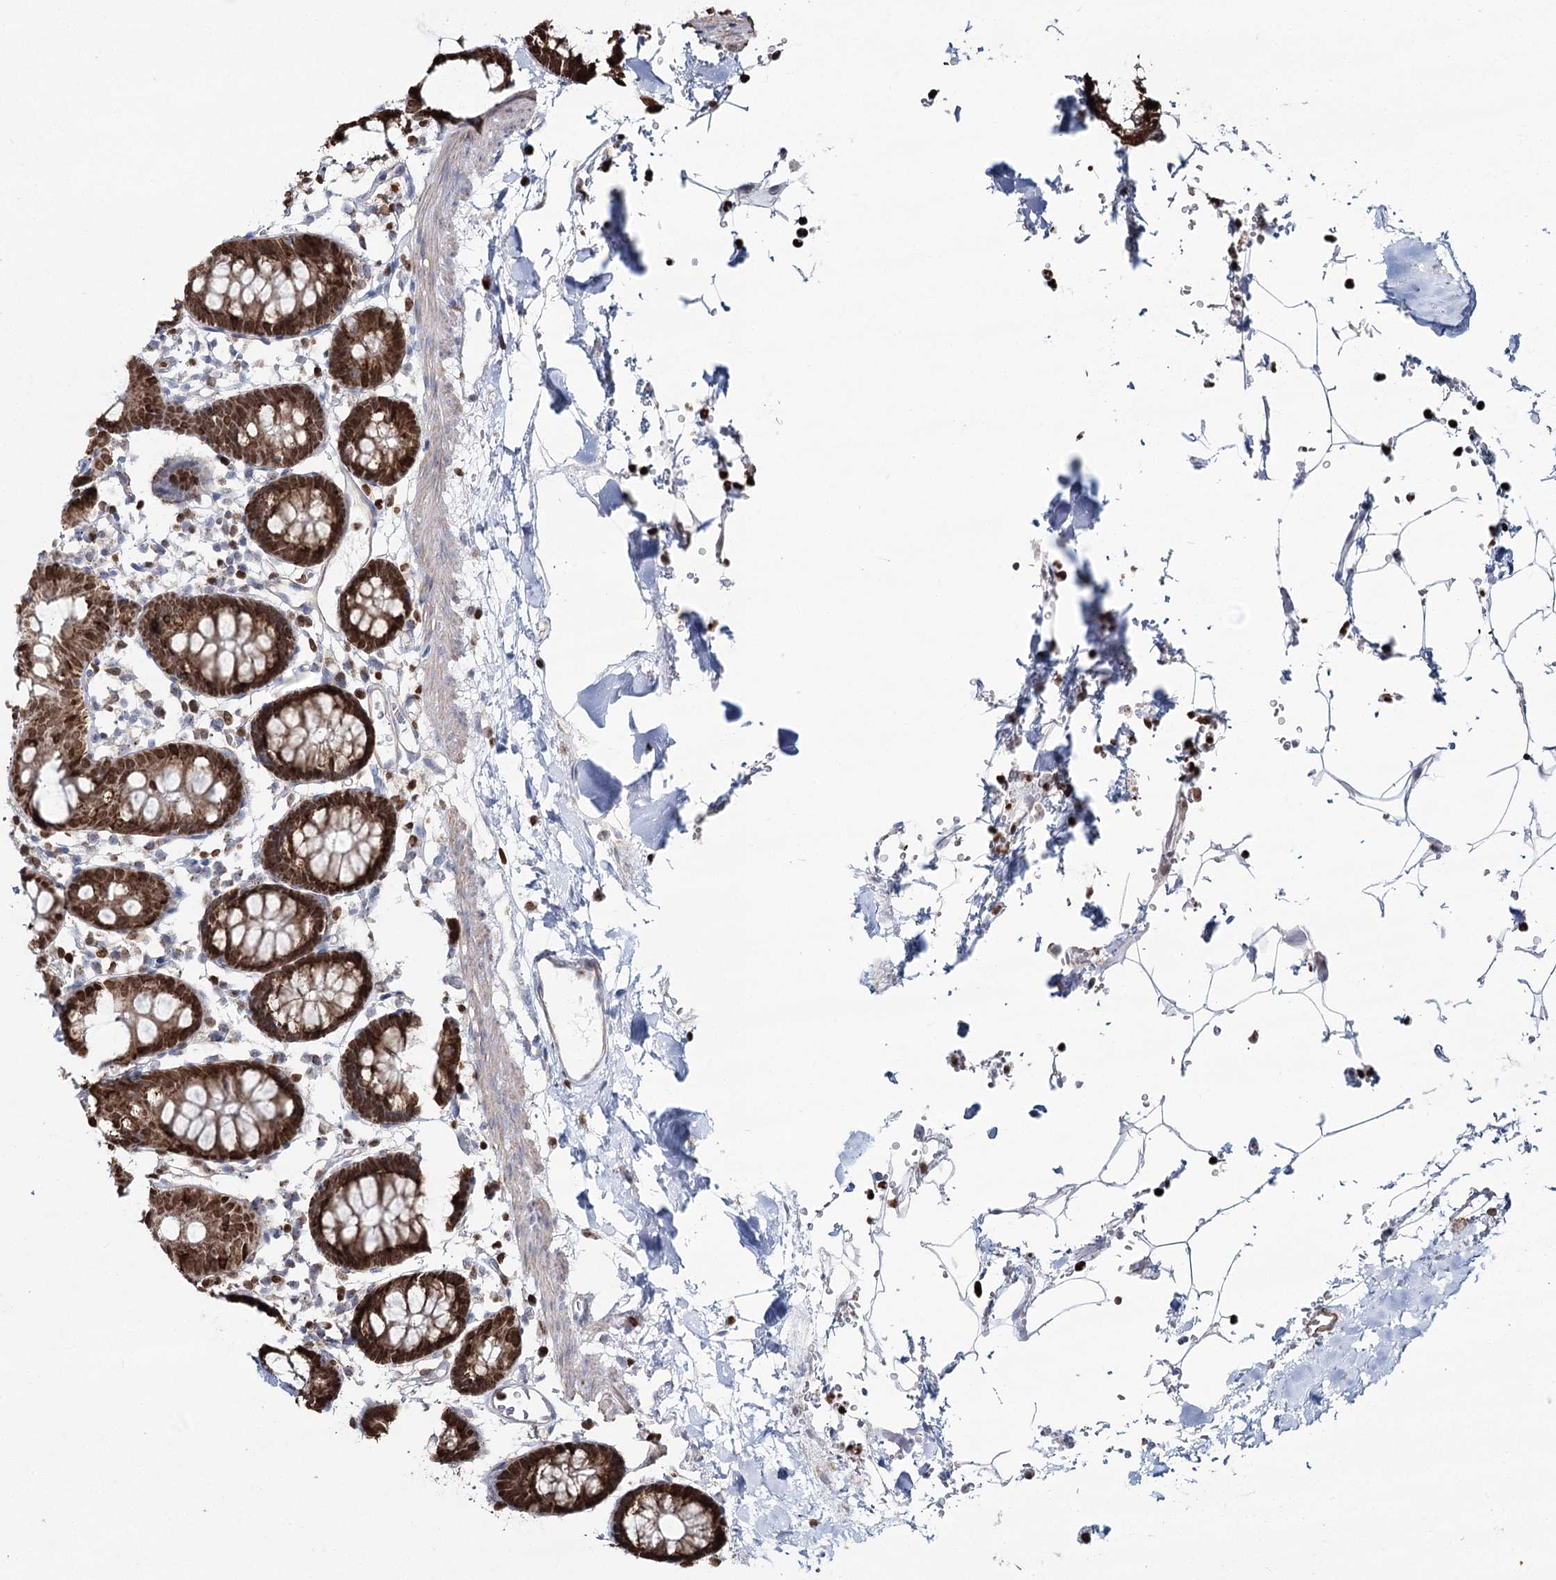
{"staining": {"intensity": "negative", "quantity": "none", "location": "none"}, "tissue": "colon", "cell_type": "Endothelial cells", "image_type": "normal", "snomed": [{"axis": "morphology", "description": "Normal tissue, NOS"}, {"axis": "topography", "description": "Colon"}], "caption": "DAB (3,3'-diaminobenzidine) immunohistochemical staining of unremarkable human colon exhibits no significant positivity in endothelial cells. (Immunohistochemistry (ihc), brightfield microscopy, high magnification).", "gene": "PDHX", "patient": {"sex": "male", "age": 75}}